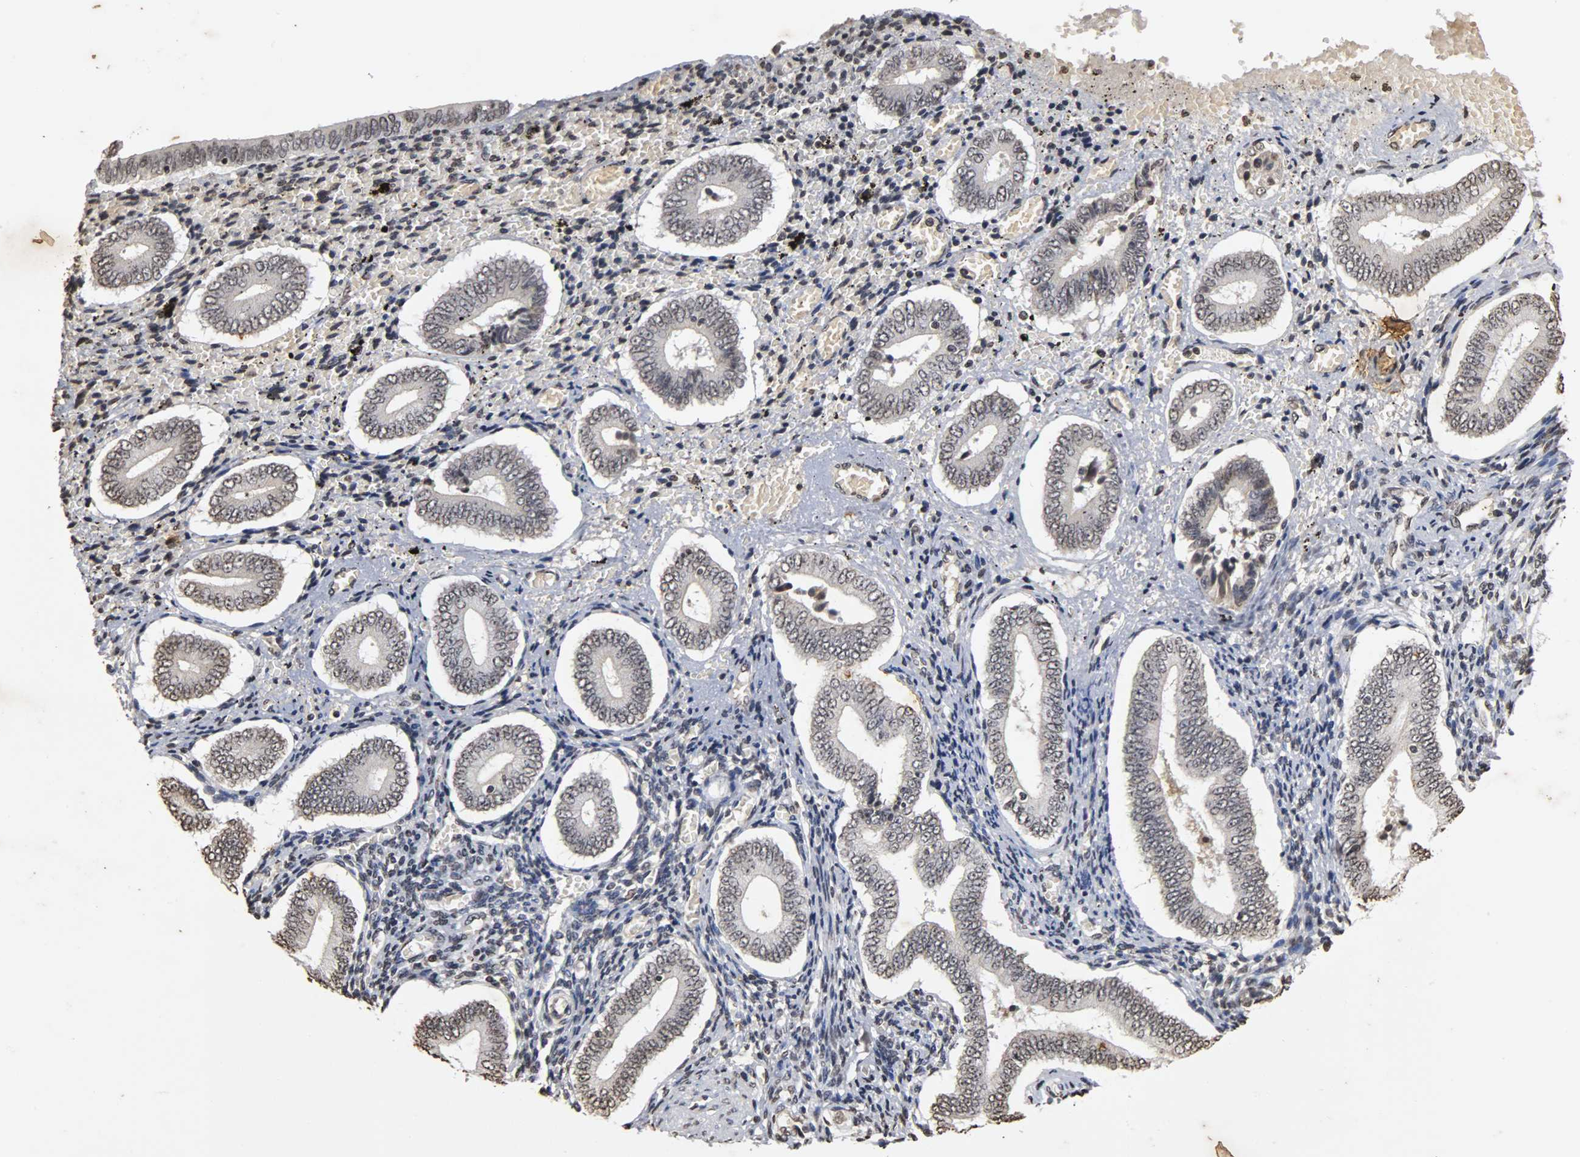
{"staining": {"intensity": "weak", "quantity": "25%-75%", "location": "nuclear"}, "tissue": "endometrium", "cell_type": "Cells in endometrial stroma", "image_type": "normal", "snomed": [{"axis": "morphology", "description": "Normal tissue, NOS"}, {"axis": "topography", "description": "Endometrium"}], "caption": "This is a histology image of immunohistochemistry (IHC) staining of unremarkable endometrium, which shows weak positivity in the nuclear of cells in endometrial stroma.", "gene": "ERCC2", "patient": {"sex": "female", "age": 42}}